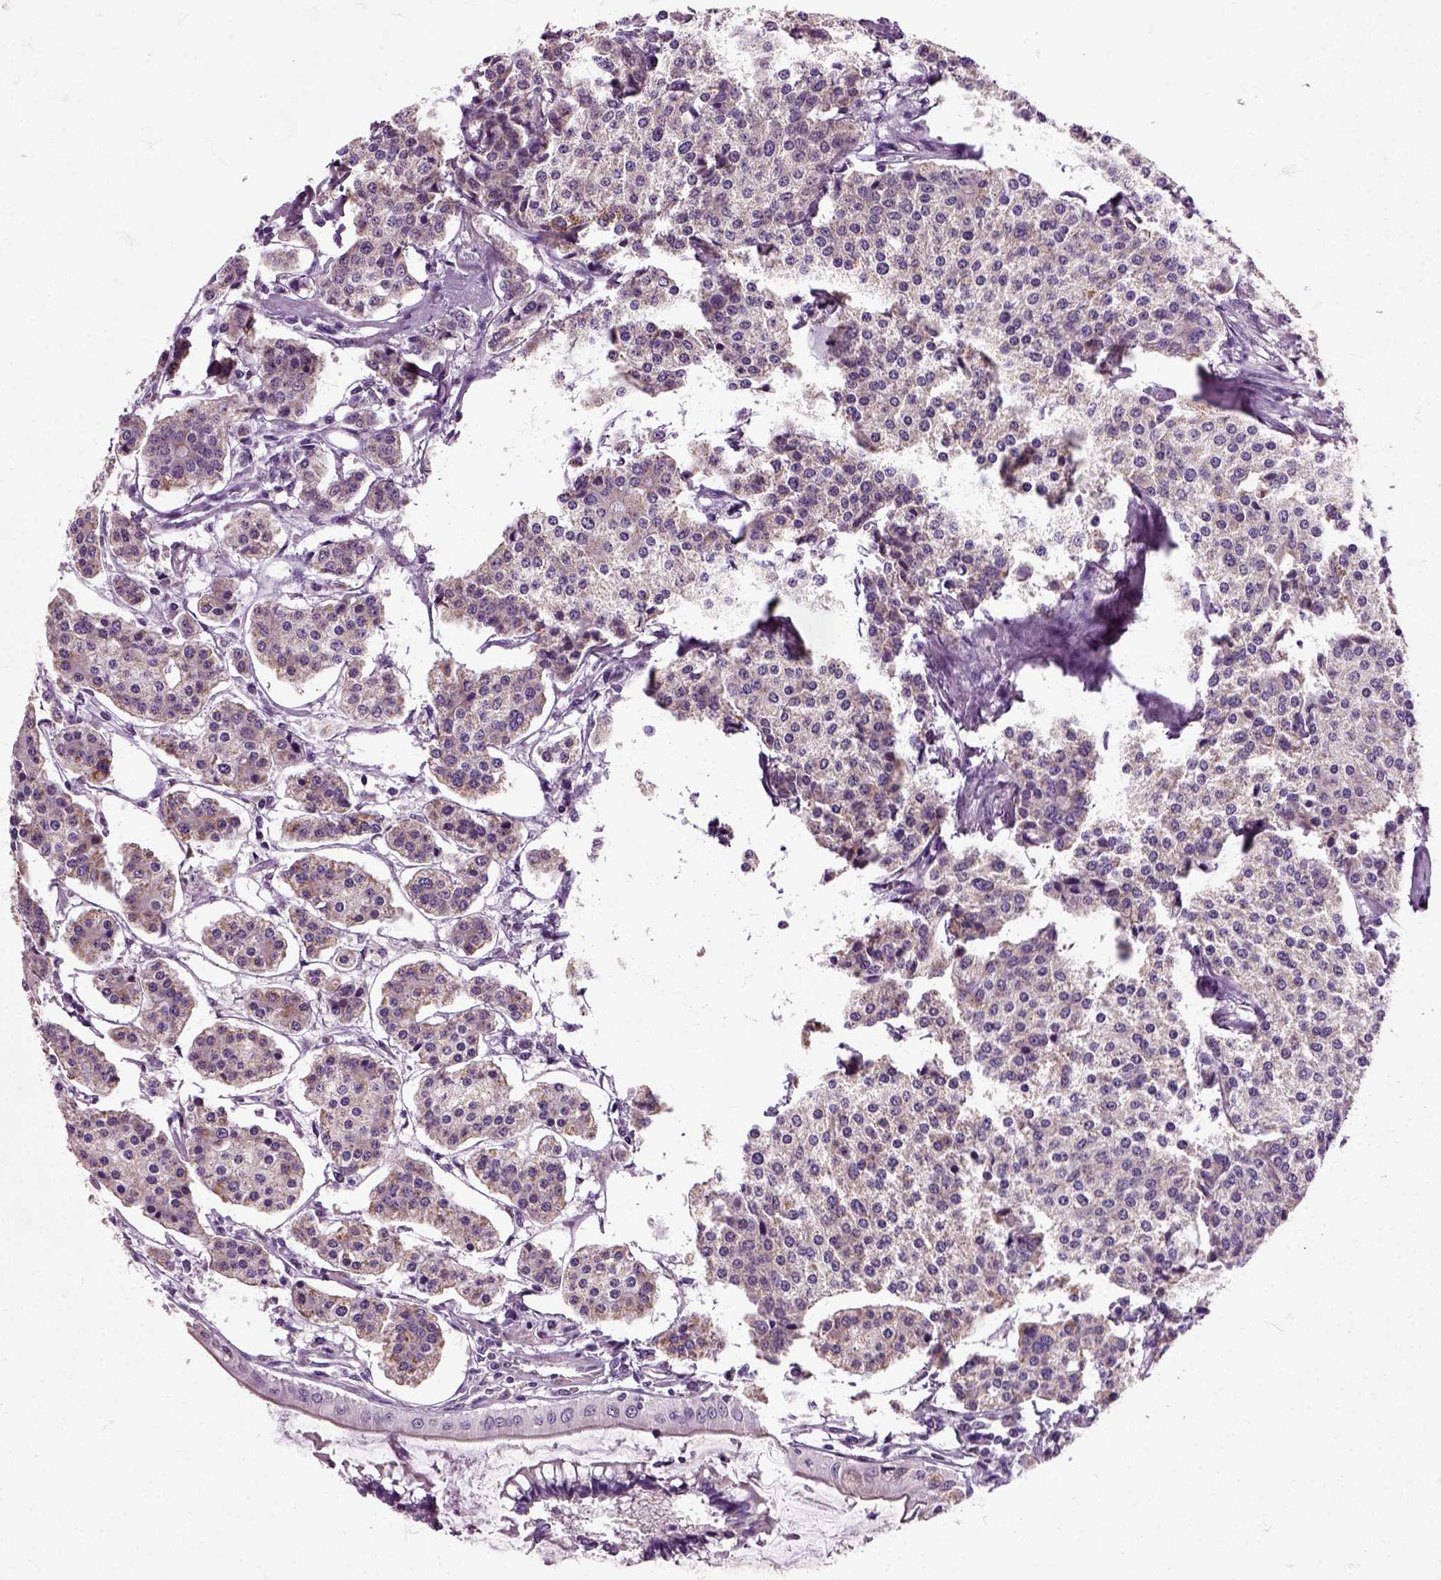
{"staining": {"intensity": "moderate", "quantity": "<25%", "location": "cytoplasmic/membranous"}, "tissue": "carcinoid", "cell_type": "Tumor cells", "image_type": "cancer", "snomed": [{"axis": "morphology", "description": "Carcinoid, malignant, NOS"}, {"axis": "topography", "description": "Small intestine"}], "caption": "IHC staining of carcinoid (malignant), which exhibits low levels of moderate cytoplasmic/membranous expression in approximately <25% of tumor cells indicating moderate cytoplasmic/membranous protein positivity. The staining was performed using DAB (brown) for protein detection and nuclei were counterstained in hematoxylin (blue).", "gene": "HSPA2", "patient": {"sex": "female", "age": 65}}